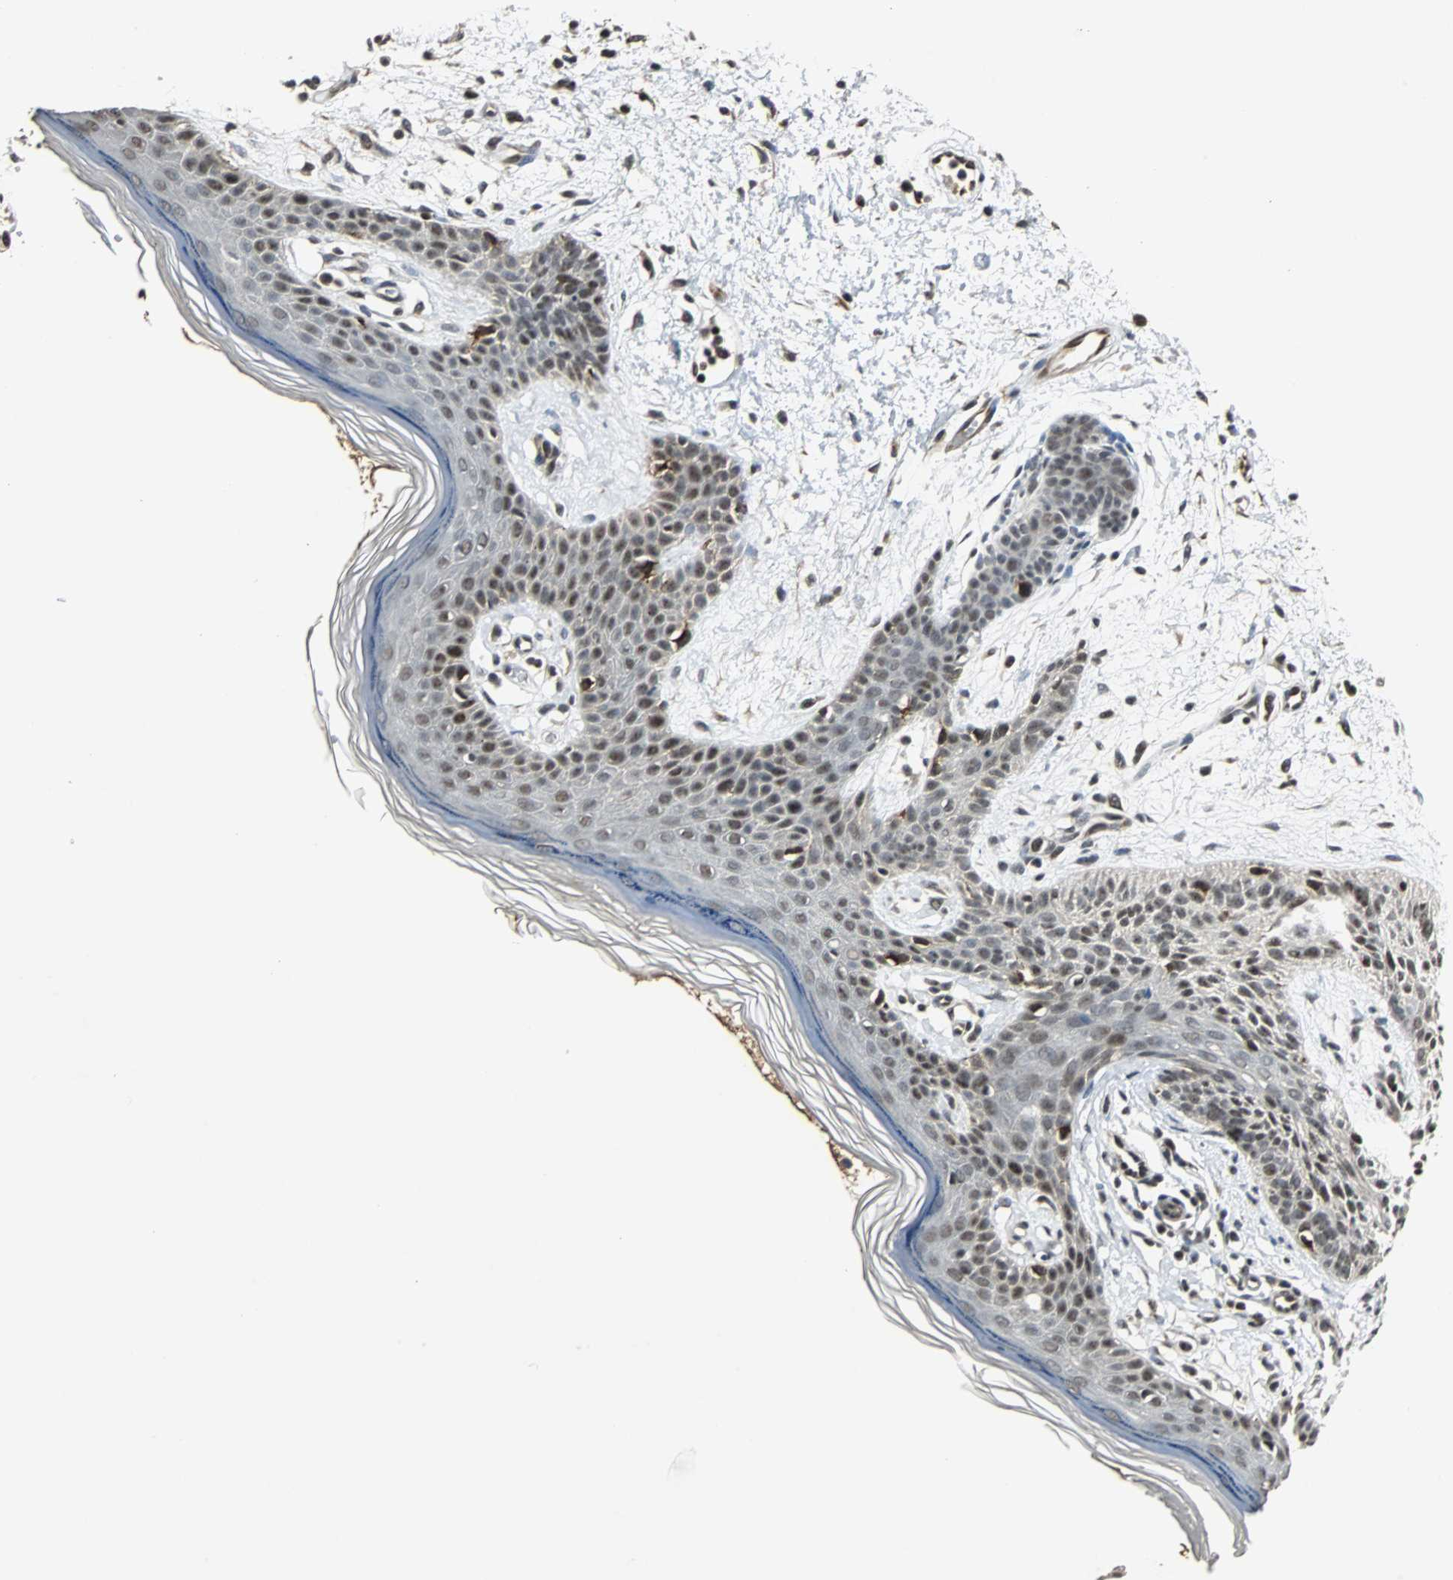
{"staining": {"intensity": "moderate", "quantity": "<25%", "location": "nuclear"}, "tissue": "skin cancer", "cell_type": "Tumor cells", "image_type": "cancer", "snomed": [{"axis": "morphology", "description": "Normal tissue, NOS"}, {"axis": "morphology", "description": "Basal cell carcinoma"}, {"axis": "topography", "description": "Skin"}], "caption": "Immunohistochemical staining of human skin cancer (basal cell carcinoma) reveals low levels of moderate nuclear expression in approximately <25% of tumor cells.", "gene": "MED4", "patient": {"sex": "female", "age": 69}}